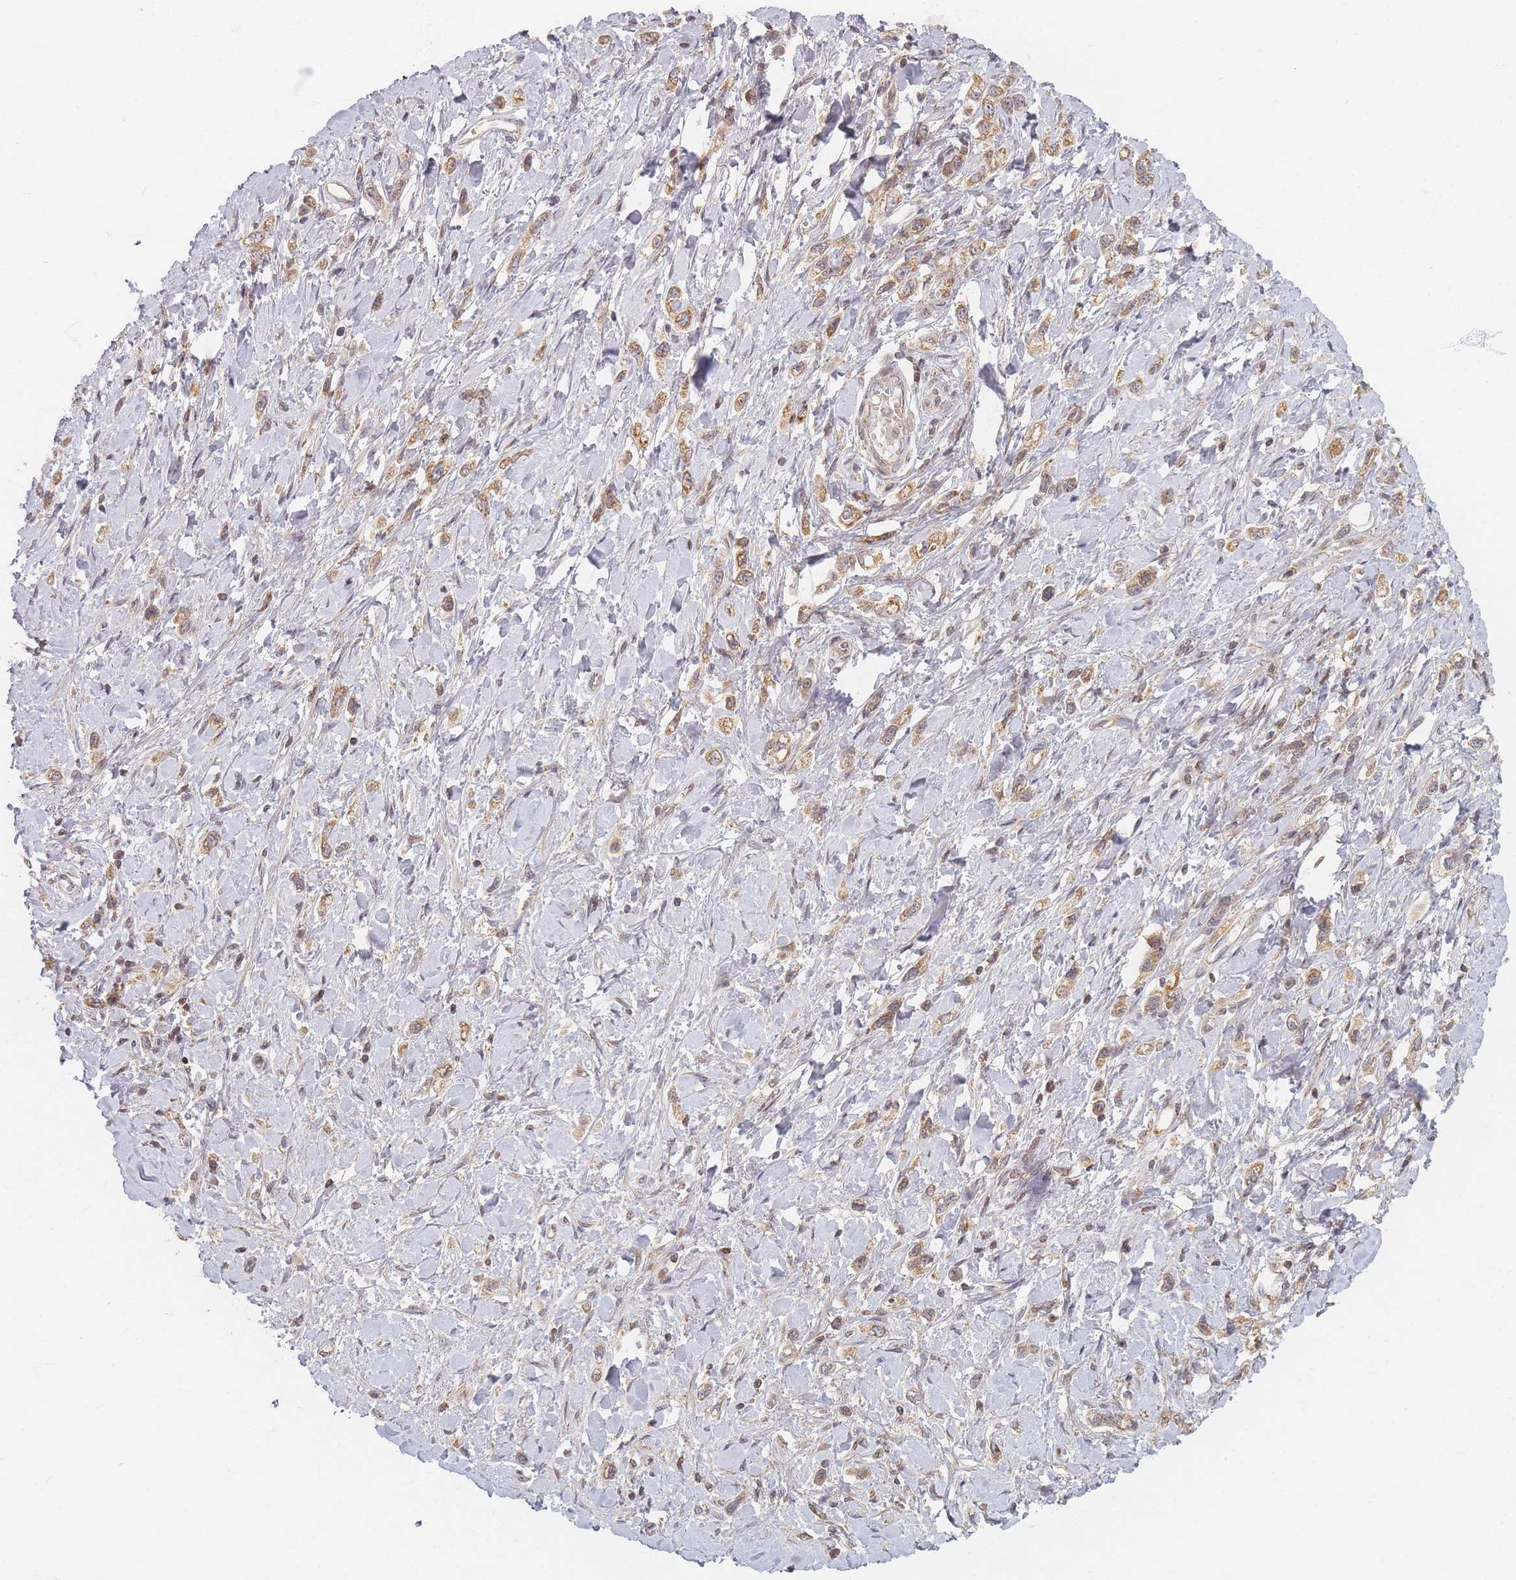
{"staining": {"intensity": "moderate", "quantity": ">75%", "location": "cytoplasmic/membranous"}, "tissue": "stomach cancer", "cell_type": "Tumor cells", "image_type": "cancer", "snomed": [{"axis": "morphology", "description": "Adenocarcinoma, NOS"}, {"axis": "topography", "description": "Stomach"}], "caption": "Immunohistochemistry (IHC) photomicrograph of human stomach cancer (adenocarcinoma) stained for a protein (brown), which shows medium levels of moderate cytoplasmic/membranous staining in approximately >75% of tumor cells.", "gene": "RADX", "patient": {"sex": "female", "age": 65}}